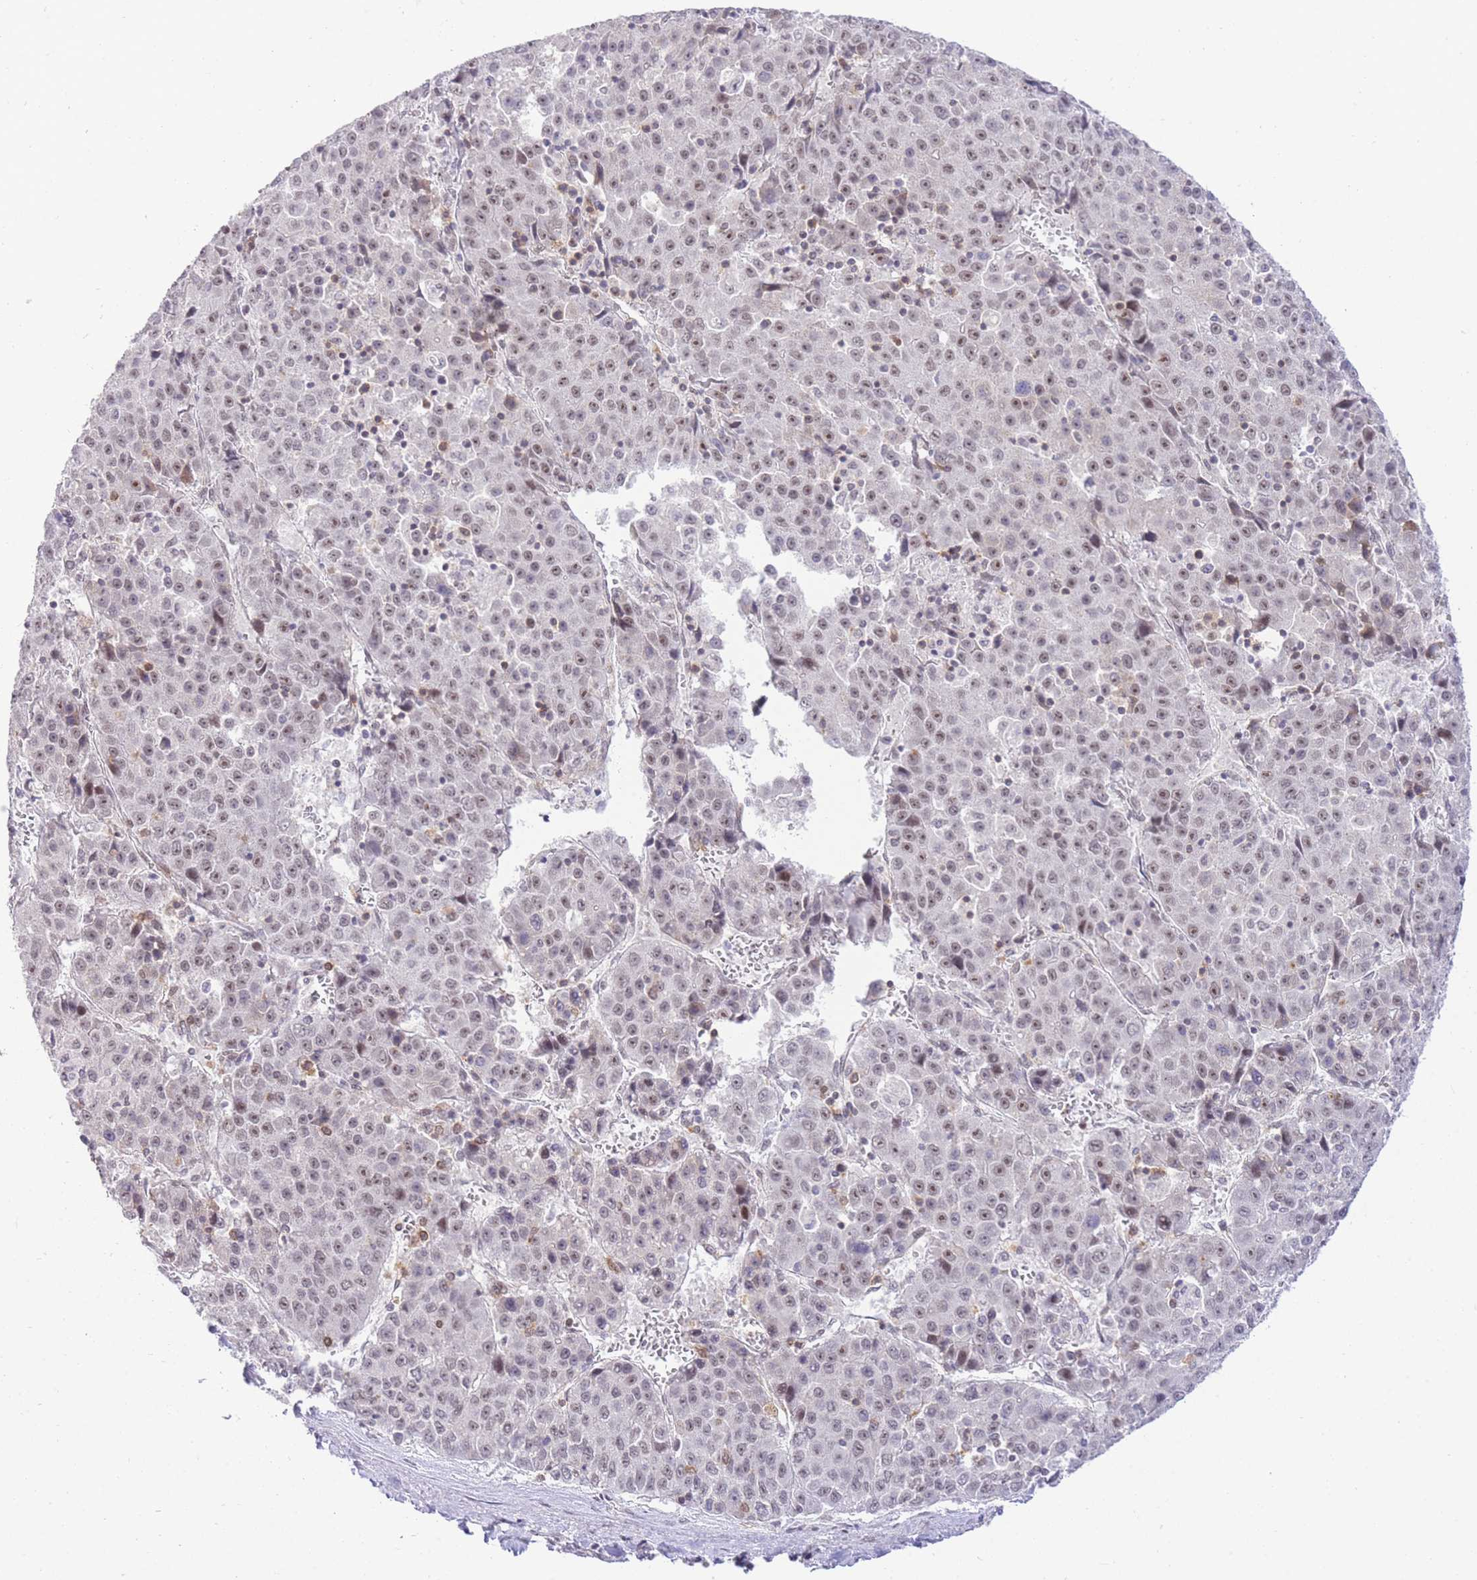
{"staining": {"intensity": "weak", "quantity": ">75%", "location": "nuclear"}, "tissue": "liver cancer", "cell_type": "Tumor cells", "image_type": "cancer", "snomed": [{"axis": "morphology", "description": "Carcinoma, Hepatocellular, NOS"}, {"axis": "topography", "description": "Liver"}], "caption": "Liver hepatocellular carcinoma stained for a protein reveals weak nuclear positivity in tumor cells.", "gene": "STK39", "patient": {"sex": "female", "age": 53}}